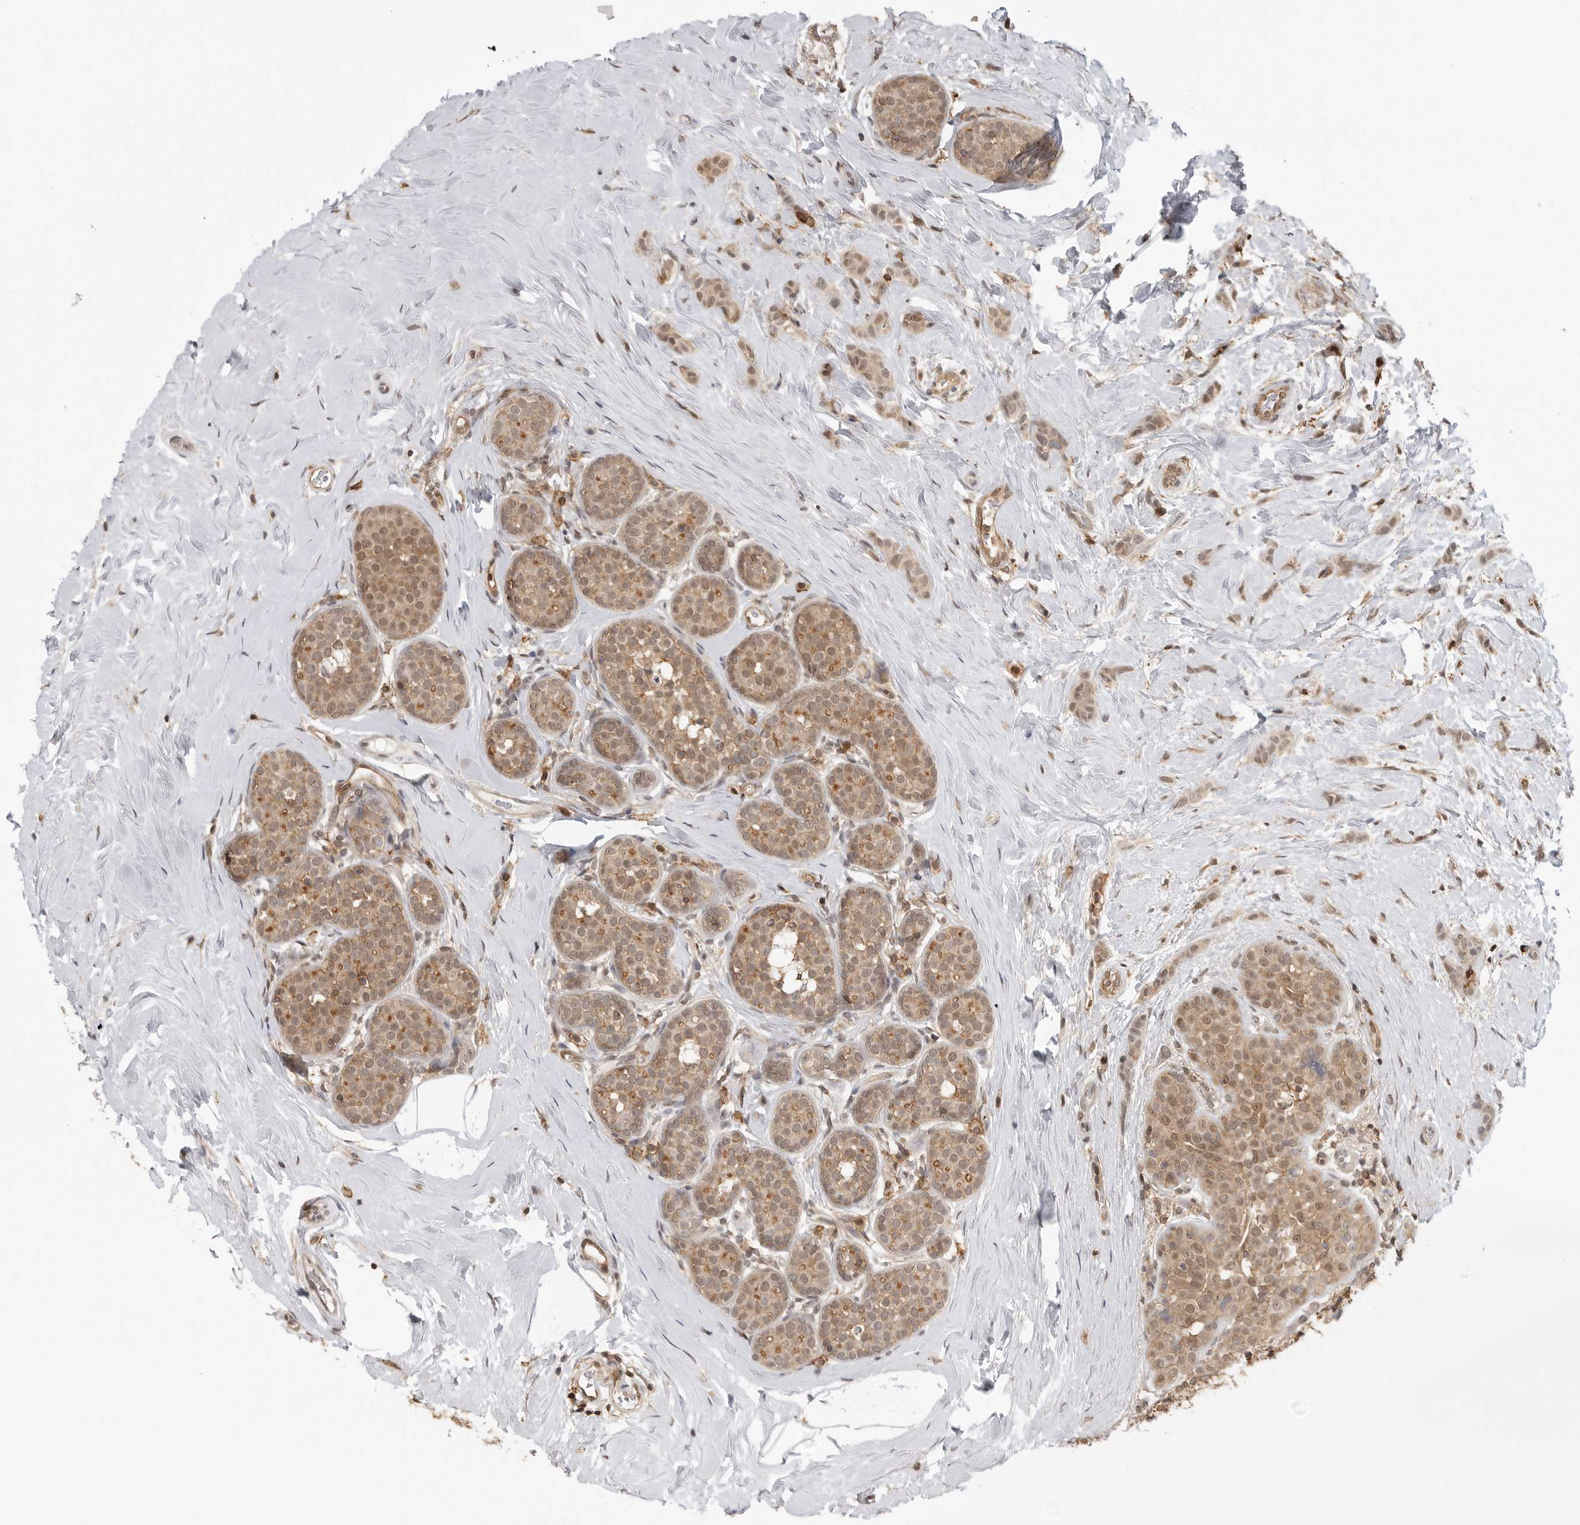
{"staining": {"intensity": "weak", "quantity": ">75%", "location": "cytoplasmic/membranous,nuclear"}, "tissue": "breast cancer", "cell_type": "Tumor cells", "image_type": "cancer", "snomed": [{"axis": "morphology", "description": "Lobular carcinoma, in situ"}, {"axis": "morphology", "description": "Lobular carcinoma"}, {"axis": "topography", "description": "Breast"}], "caption": "IHC micrograph of neoplastic tissue: human breast cancer (lobular carcinoma in situ) stained using immunohistochemistry (IHC) exhibits low levels of weak protein expression localized specifically in the cytoplasmic/membranous and nuclear of tumor cells, appearing as a cytoplasmic/membranous and nuclear brown color.", "gene": "ANXA11", "patient": {"sex": "female", "age": 41}}